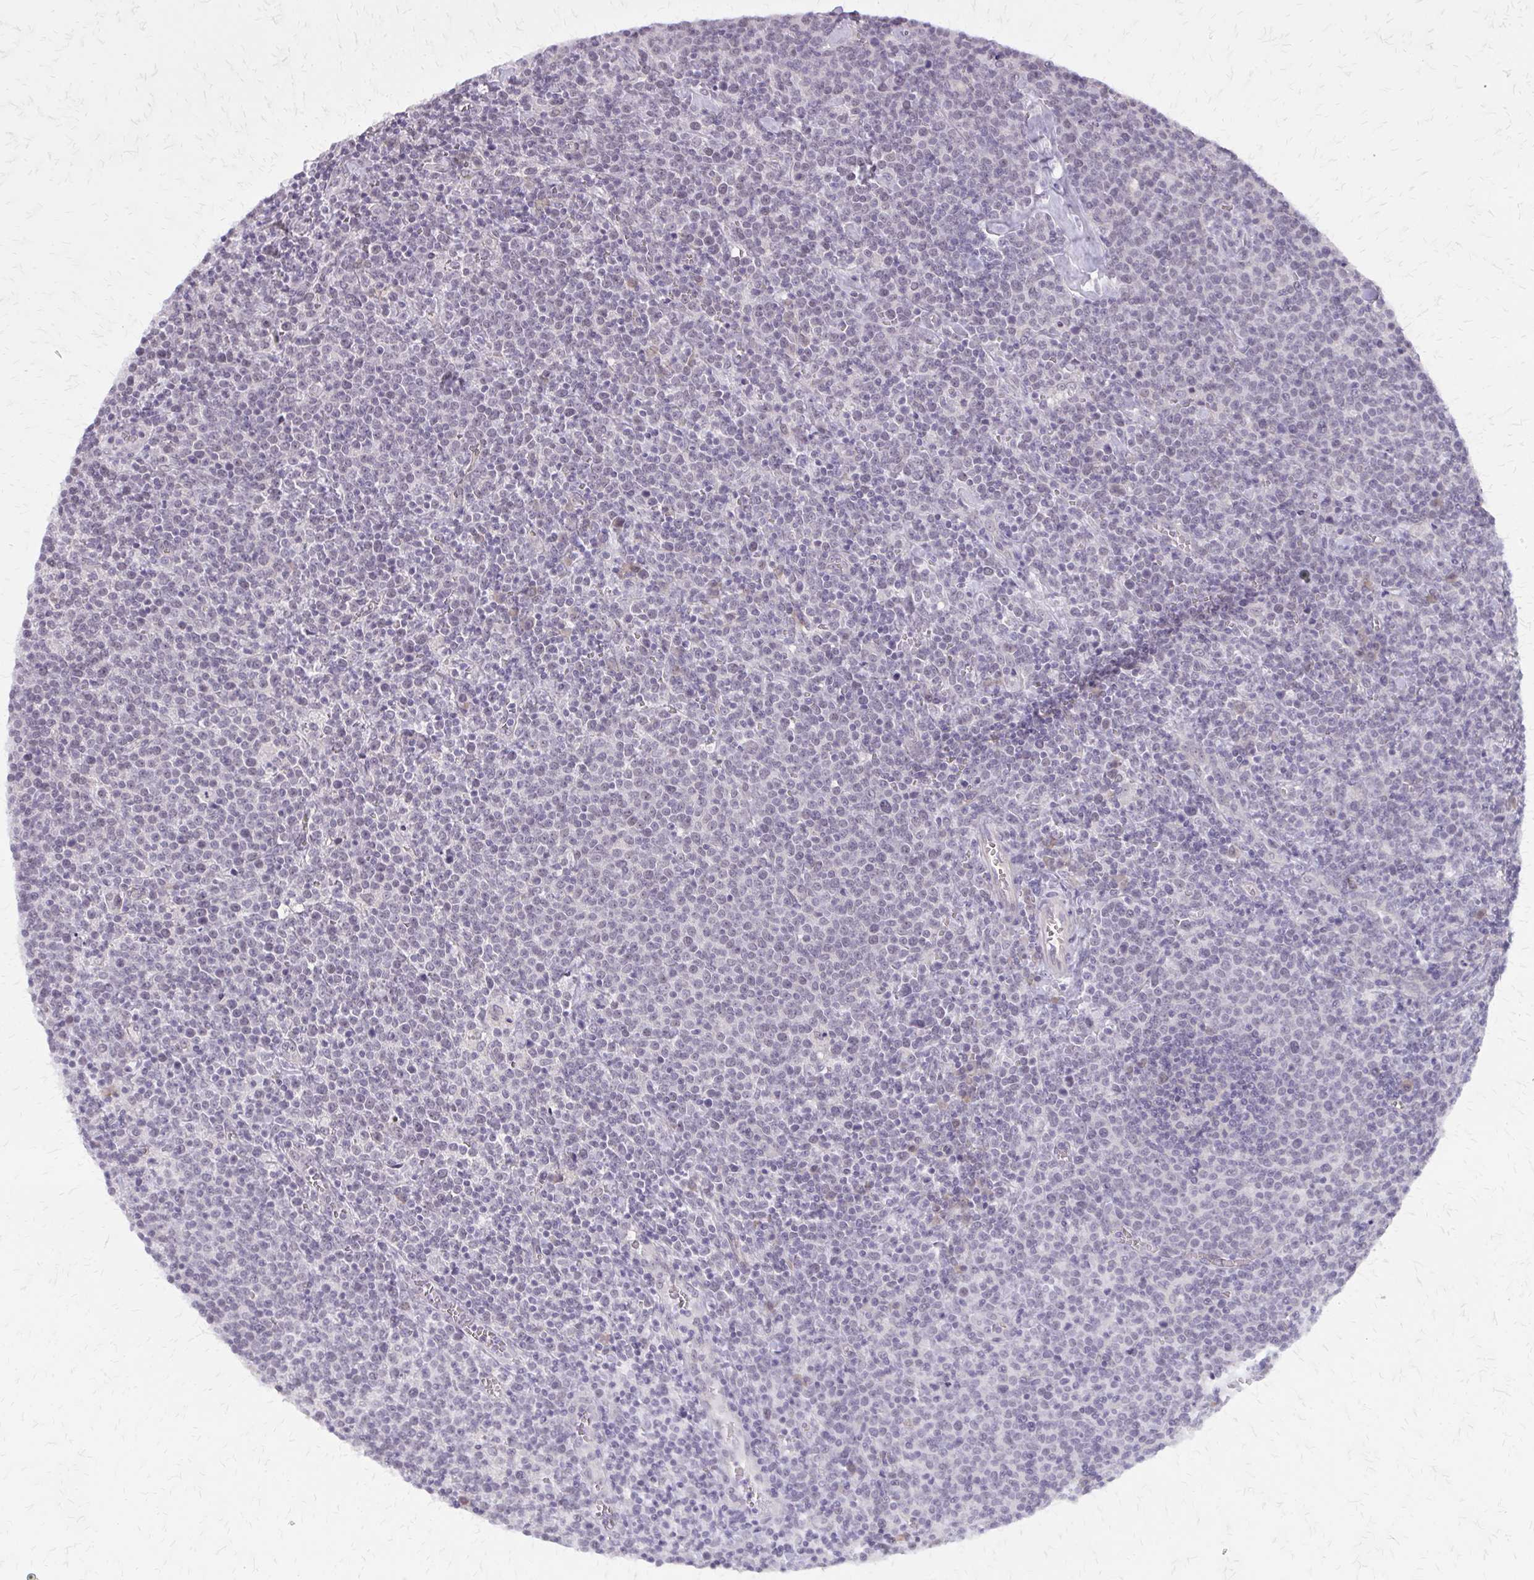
{"staining": {"intensity": "negative", "quantity": "none", "location": "none"}, "tissue": "lymphoma", "cell_type": "Tumor cells", "image_type": "cancer", "snomed": [{"axis": "morphology", "description": "Malignant lymphoma, non-Hodgkin's type, High grade"}, {"axis": "topography", "description": "Lymph node"}], "caption": "High-grade malignant lymphoma, non-Hodgkin's type was stained to show a protein in brown. There is no significant positivity in tumor cells.", "gene": "PLCB1", "patient": {"sex": "male", "age": 61}}